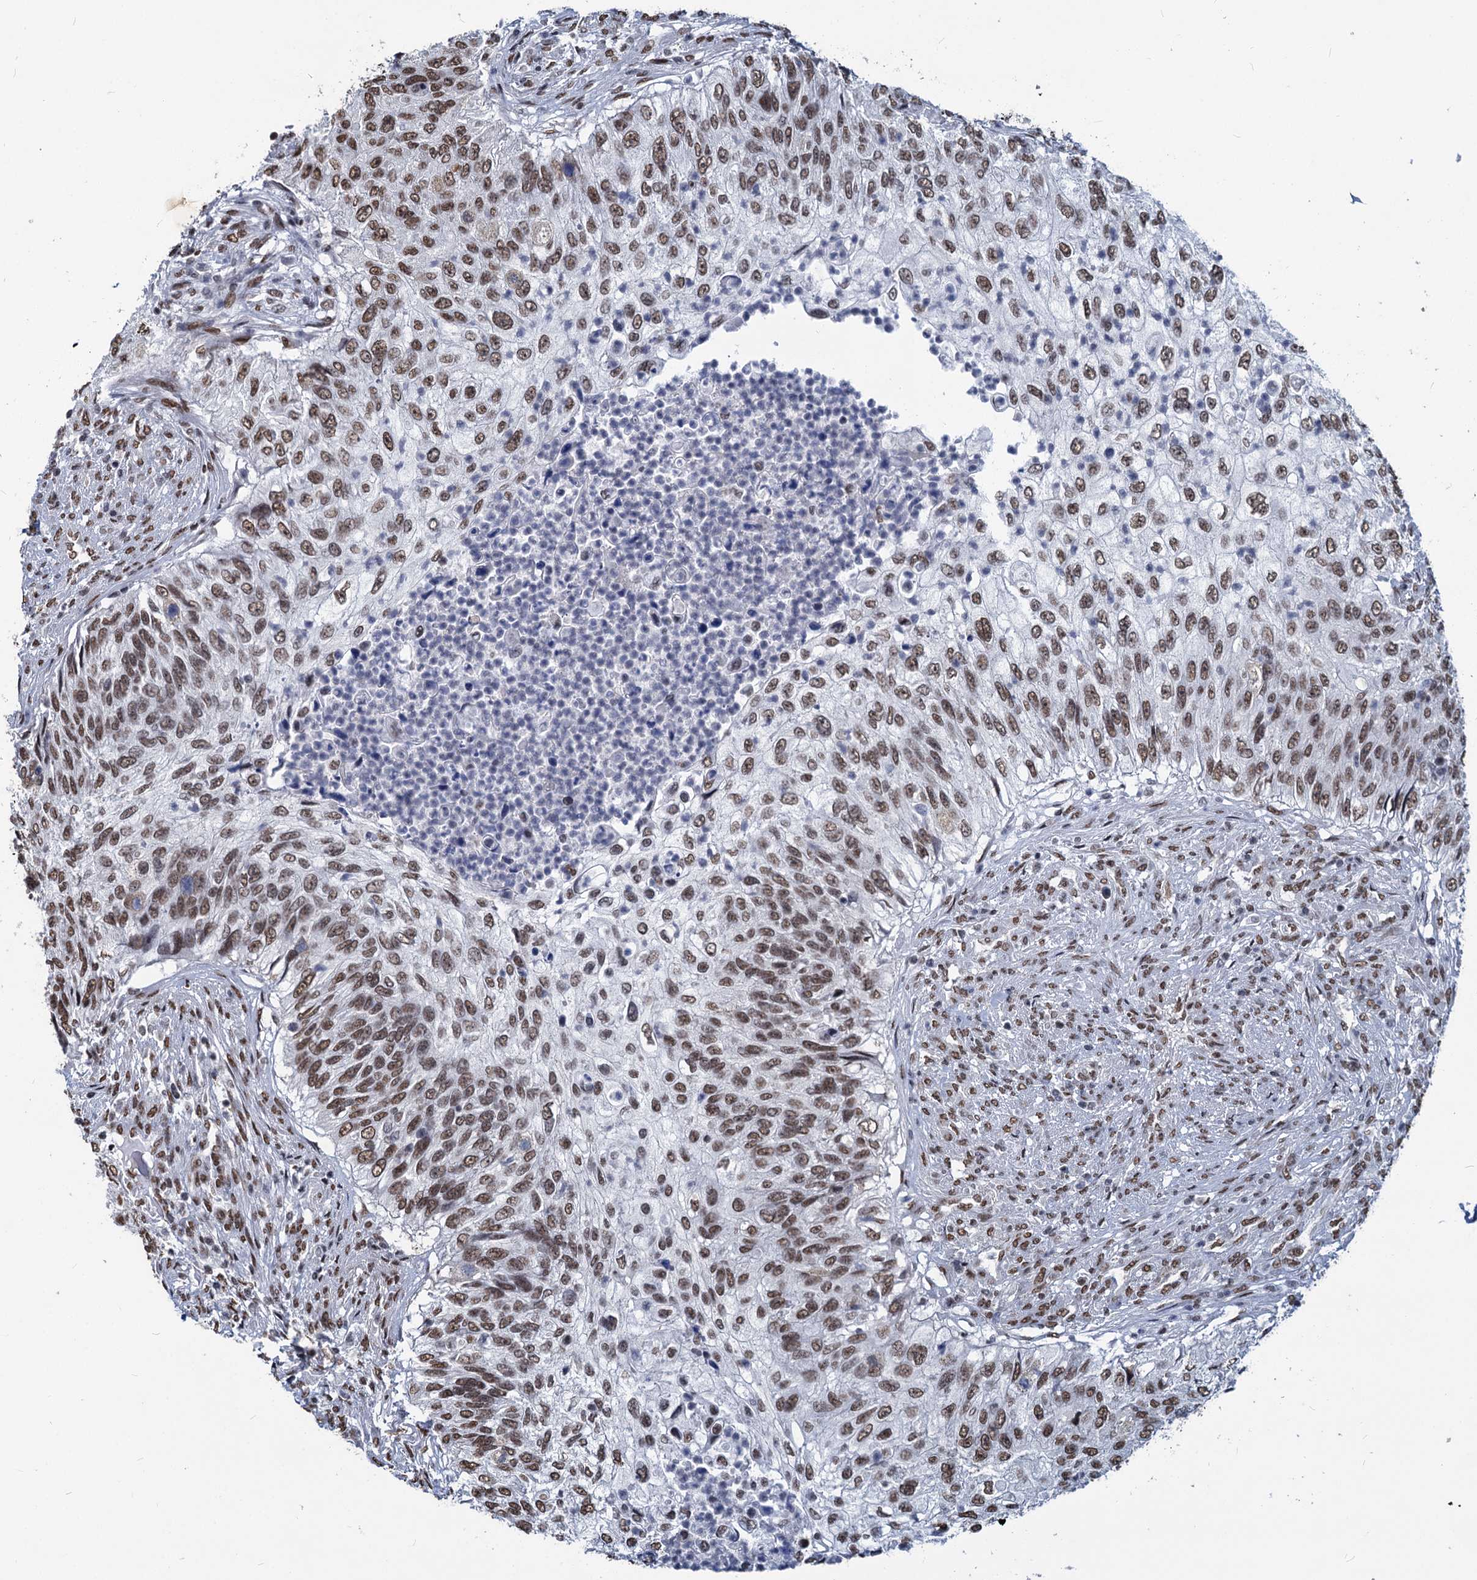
{"staining": {"intensity": "moderate", "quantity": ">75%", "location": "nuclear"}, "tissue": "urothelial cancer", "cell_type": "Tumor cells", "image_type": "cancer", "snomed": [{"axis": "morphology", "description": "Urothelial carcinoma, High grade"}, {"axis": "topography", "description": "Urinary bladder"}], "caption": "High-grade urothelial carcinoma tissue shows moderate nuclear positivity in about >75% of tumor cells", "gene": "PARPBP", "patient": {"sex": "female", "age": 60}}